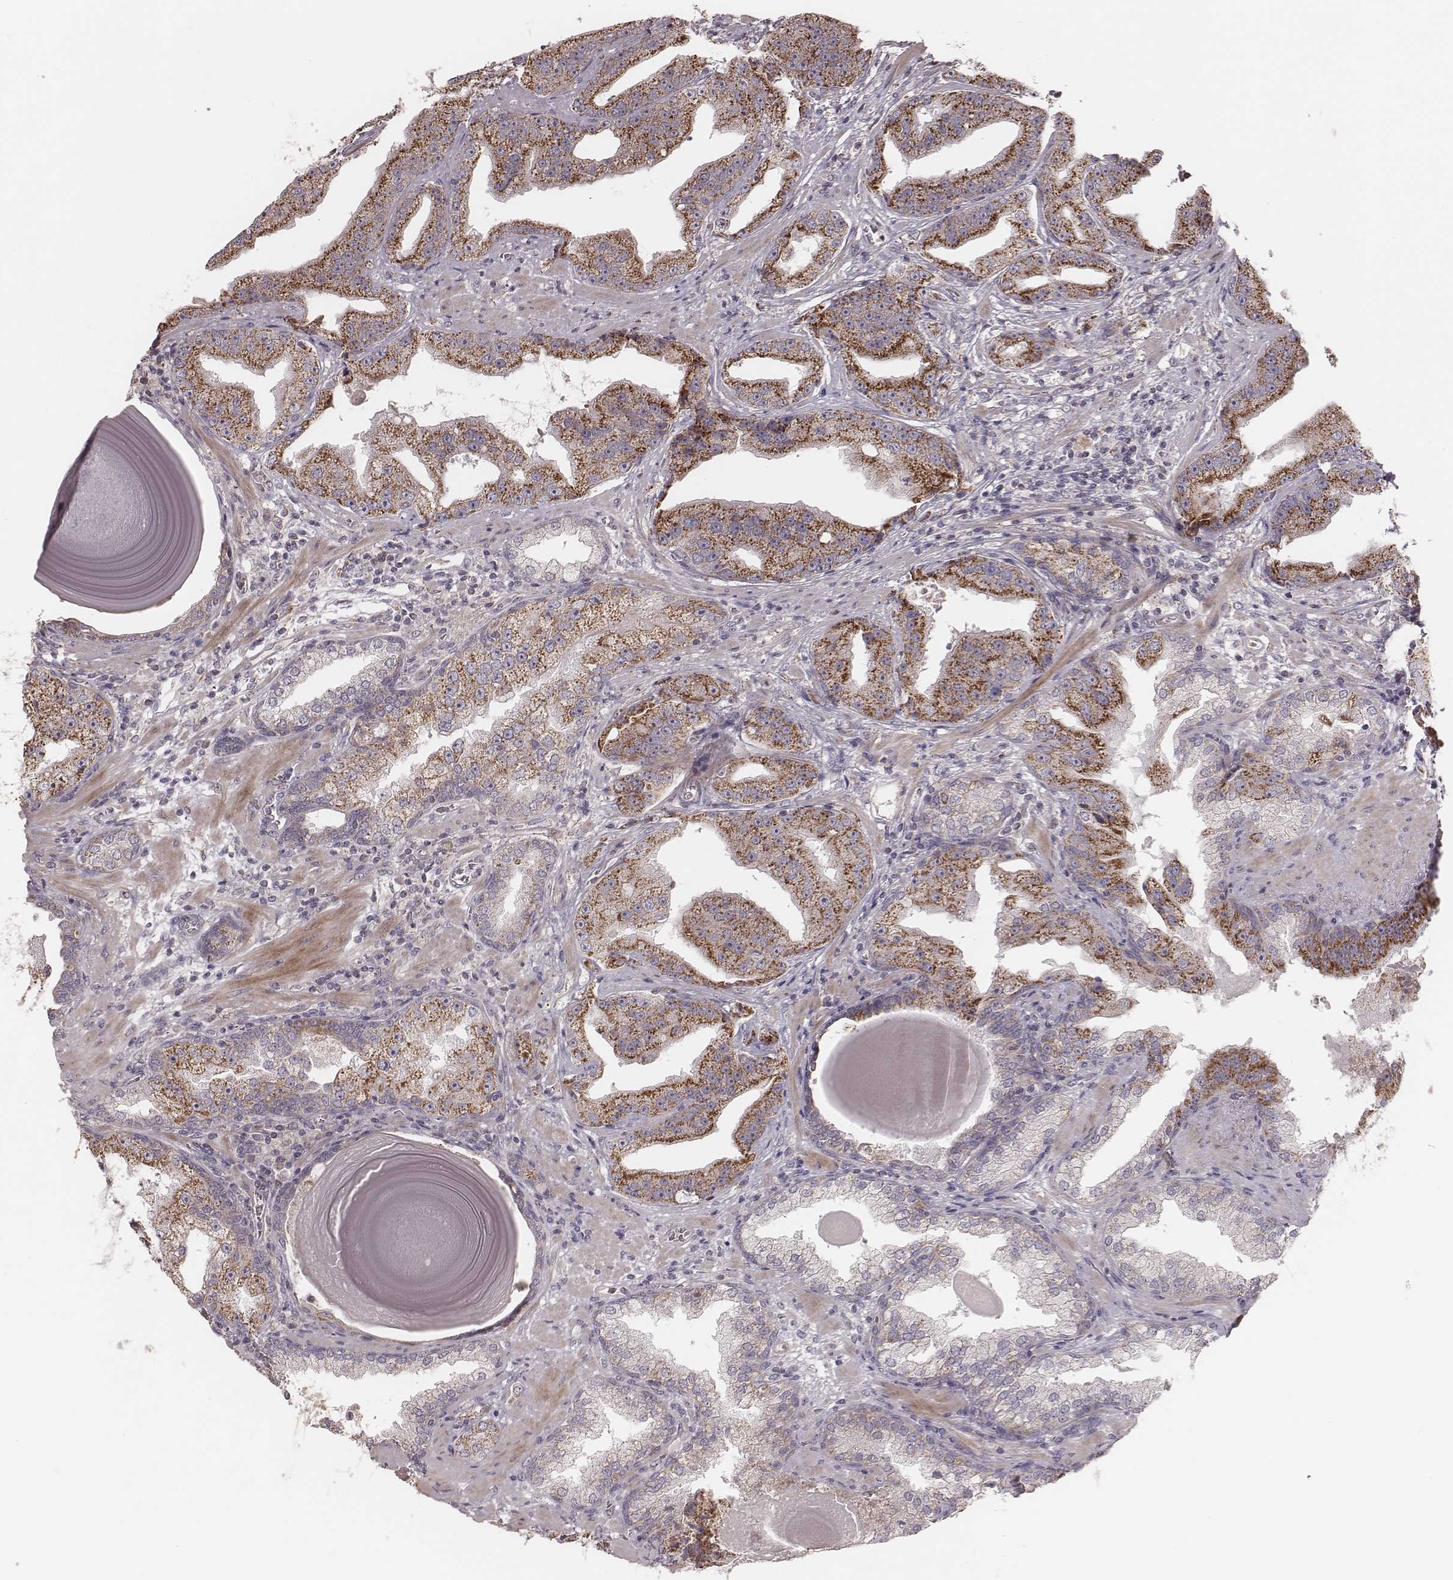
{"staining": {"intensity": "strong", "quantity": "25%-75%", "location": "cytoplasmic/membranous"}, "tissue": "prostate cancer", "cell_type": "Tumor cells", "image_type": "cancer", "snomed": [{"axis": "morphology", "description": "Adenocarcinoma, Low grade"}, {"axis": "topography", "description": "Prostate"}], "caption": "High-power microscopy captured an immunohistochemistry micrograph of prostate adenocarcinoma (low-grade), revealing strong cytoplasmic/membranous expression in about 25%-75% of tumor cells. (Brightfield microscopy of DAB IHC at high magnification).", "gene": "MRPS27", "patient": {"sex": "male", "age": 62}}